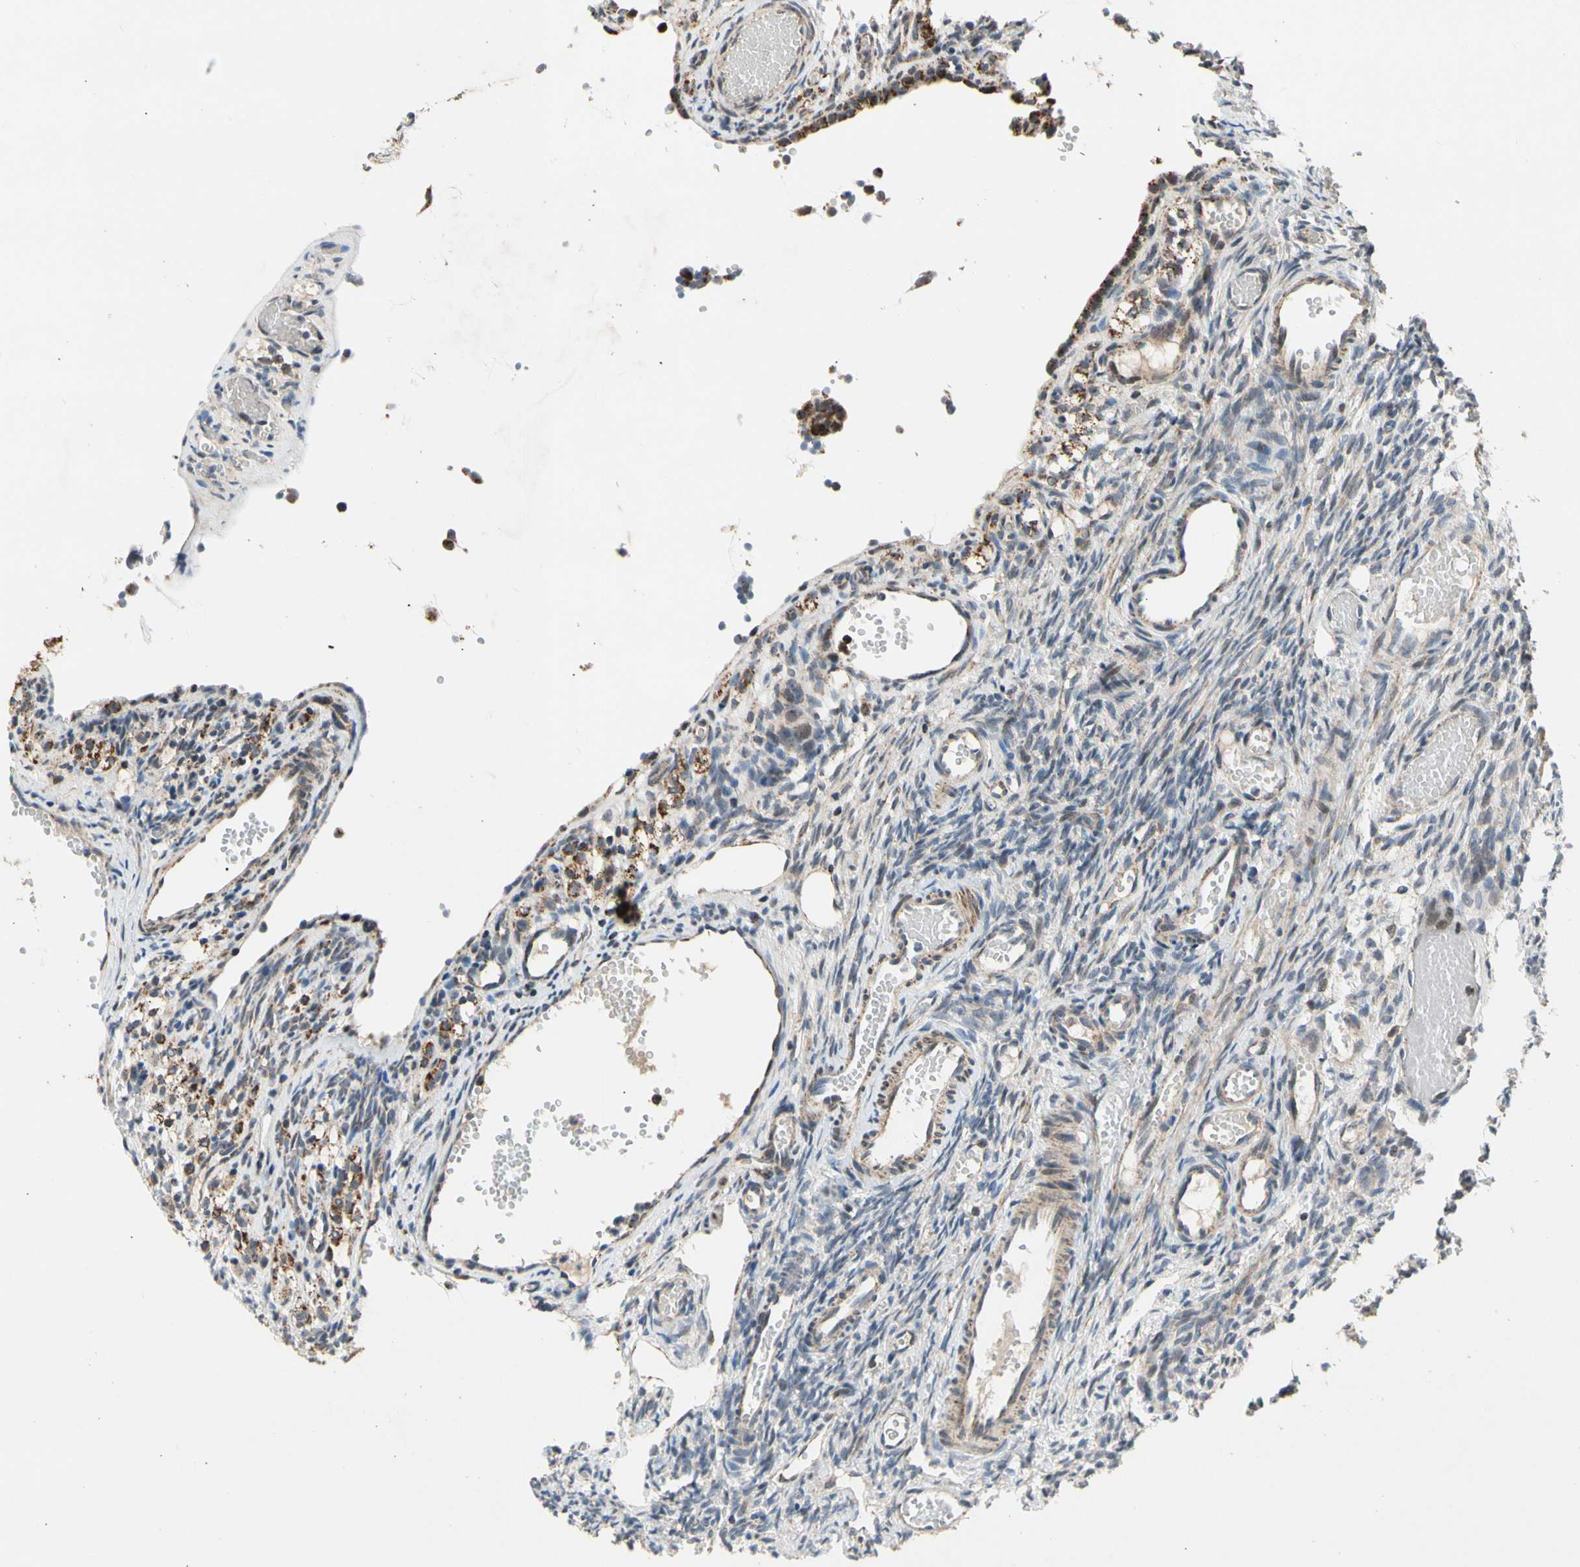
{"staining": {"intensity": "weak", "quantity": "25%-75%", "location": "cytoplasmic/membranous"}, "tissue": "ovary", "cell_type": "Ovarian stroma cells", "image_type": "normal", "snomed": [{"axis": "morphology", "description": "Normal tissue, NOS"}, {"axis": "topography", "description": "Ovary"}], "caption": "Ovarian stroma cells show weak cytoplasmic/membranous expression in approximately 25%-75% of cells in benign ovary.", "gene": "KHDC4", "patient": {"sex": "female", "age": 35}}